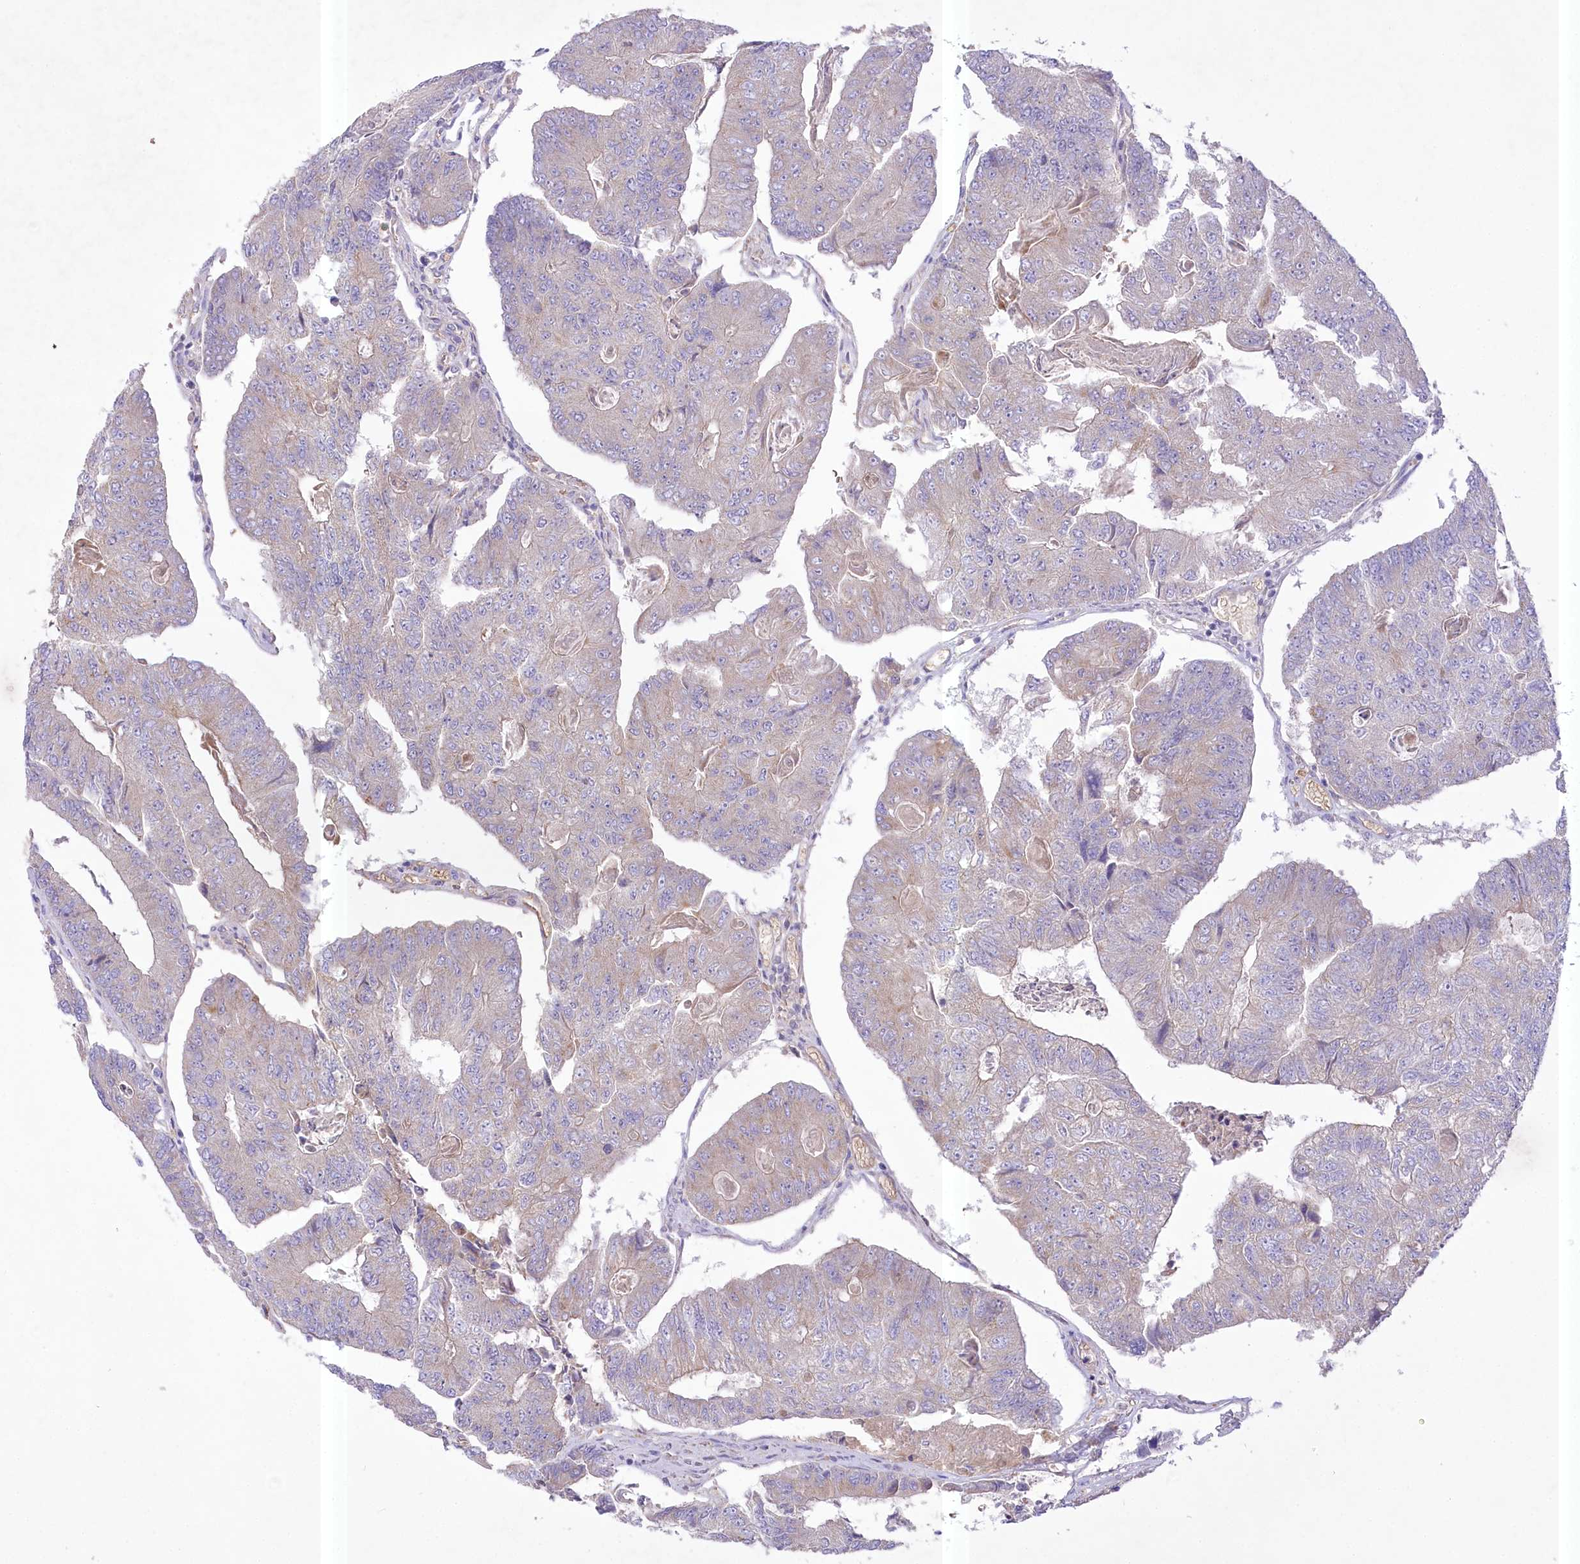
{"staining": {"intensity": "weak", "quantity": "<25%", "location": "cytoplasmic/membranous"}, "tissue": "colorectal cancer", "cell_type": "Tumor cells", "image_type": "cancer", "snomed": [{"axis": "morphology", "description": "Adenocarcinoma, NOS"}, {"axis": "topography", "description": "Colon"}], "caption": "High magnification brightfield microscopy of colorectal adenocarcinoma stained with DAB (brown) and counterstained with hematoxylin (blue): tumor cells show no significant positivity.", "gene": "PRSS53", "patient": {"sex": "female", "age": 67}}